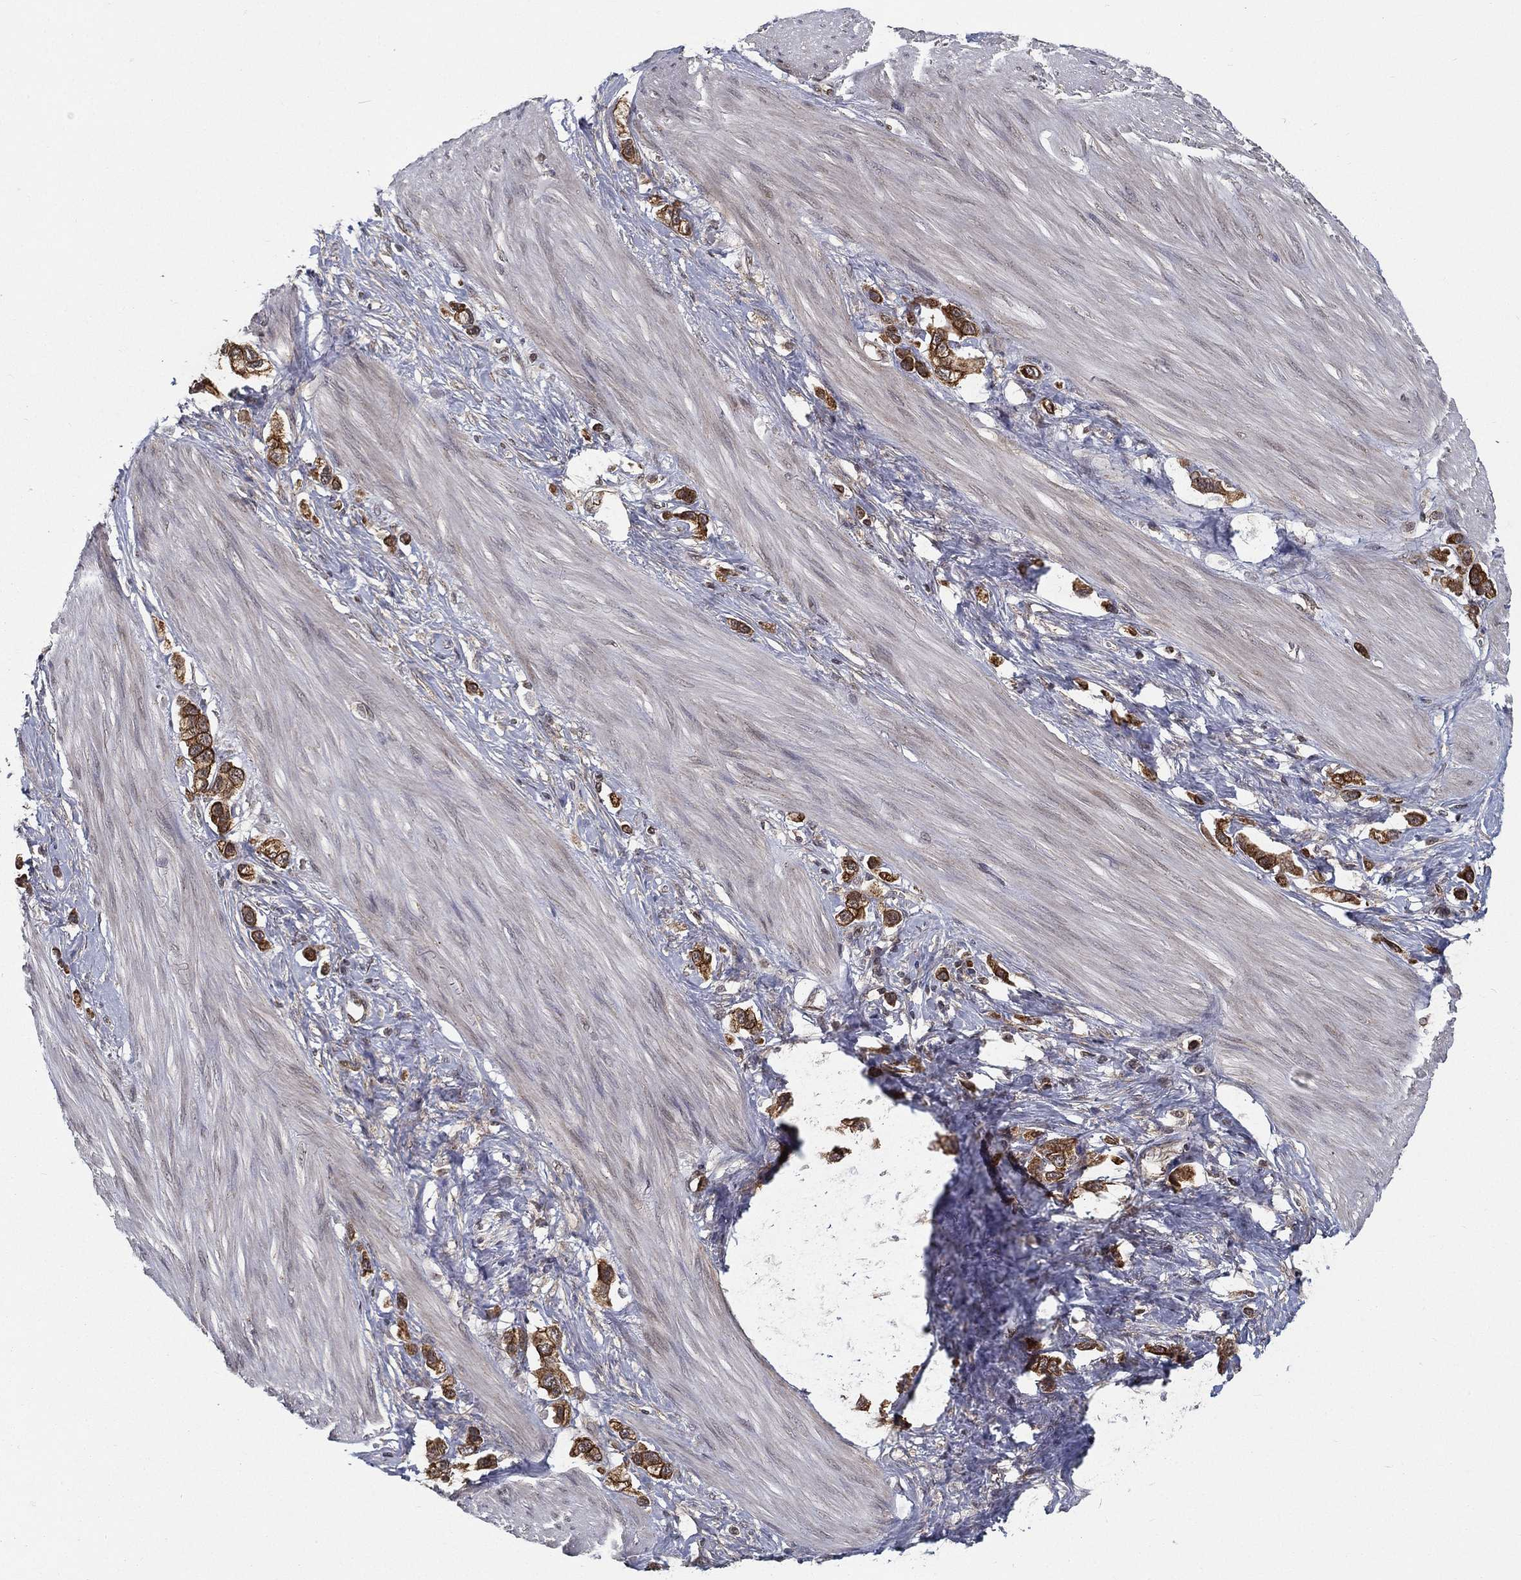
{"staining": {"intensity": "strong", "quantity": ">75%", "location": "cytoplasmic/membranous"}, "tissue": "stomach cancer", "cell_type": "Tumor cells", "image_type": "cancer", "snomed": [{"axis": "morphology", "description": "Normal tissue, NOS"}, {"axis": "morphology", "description": "Adenocarcinoma, NOS"}, {"axis": "morphology", "description": "Adenocarcinoma, High grade"}, {"axis": "topography", "description": "Stomach, upper"}, {"axis": "topography", "description": "Stomach"}], "caption": "This histopathology image reveals immunohistochemistry staining of human stomach high-grade adenocarcinoma, with high strong cytoplasmic/membranous positivity in approximately >75% of tumor cells.", "gene": "UACA", "patient": {"sex": "female", "age": 65}}